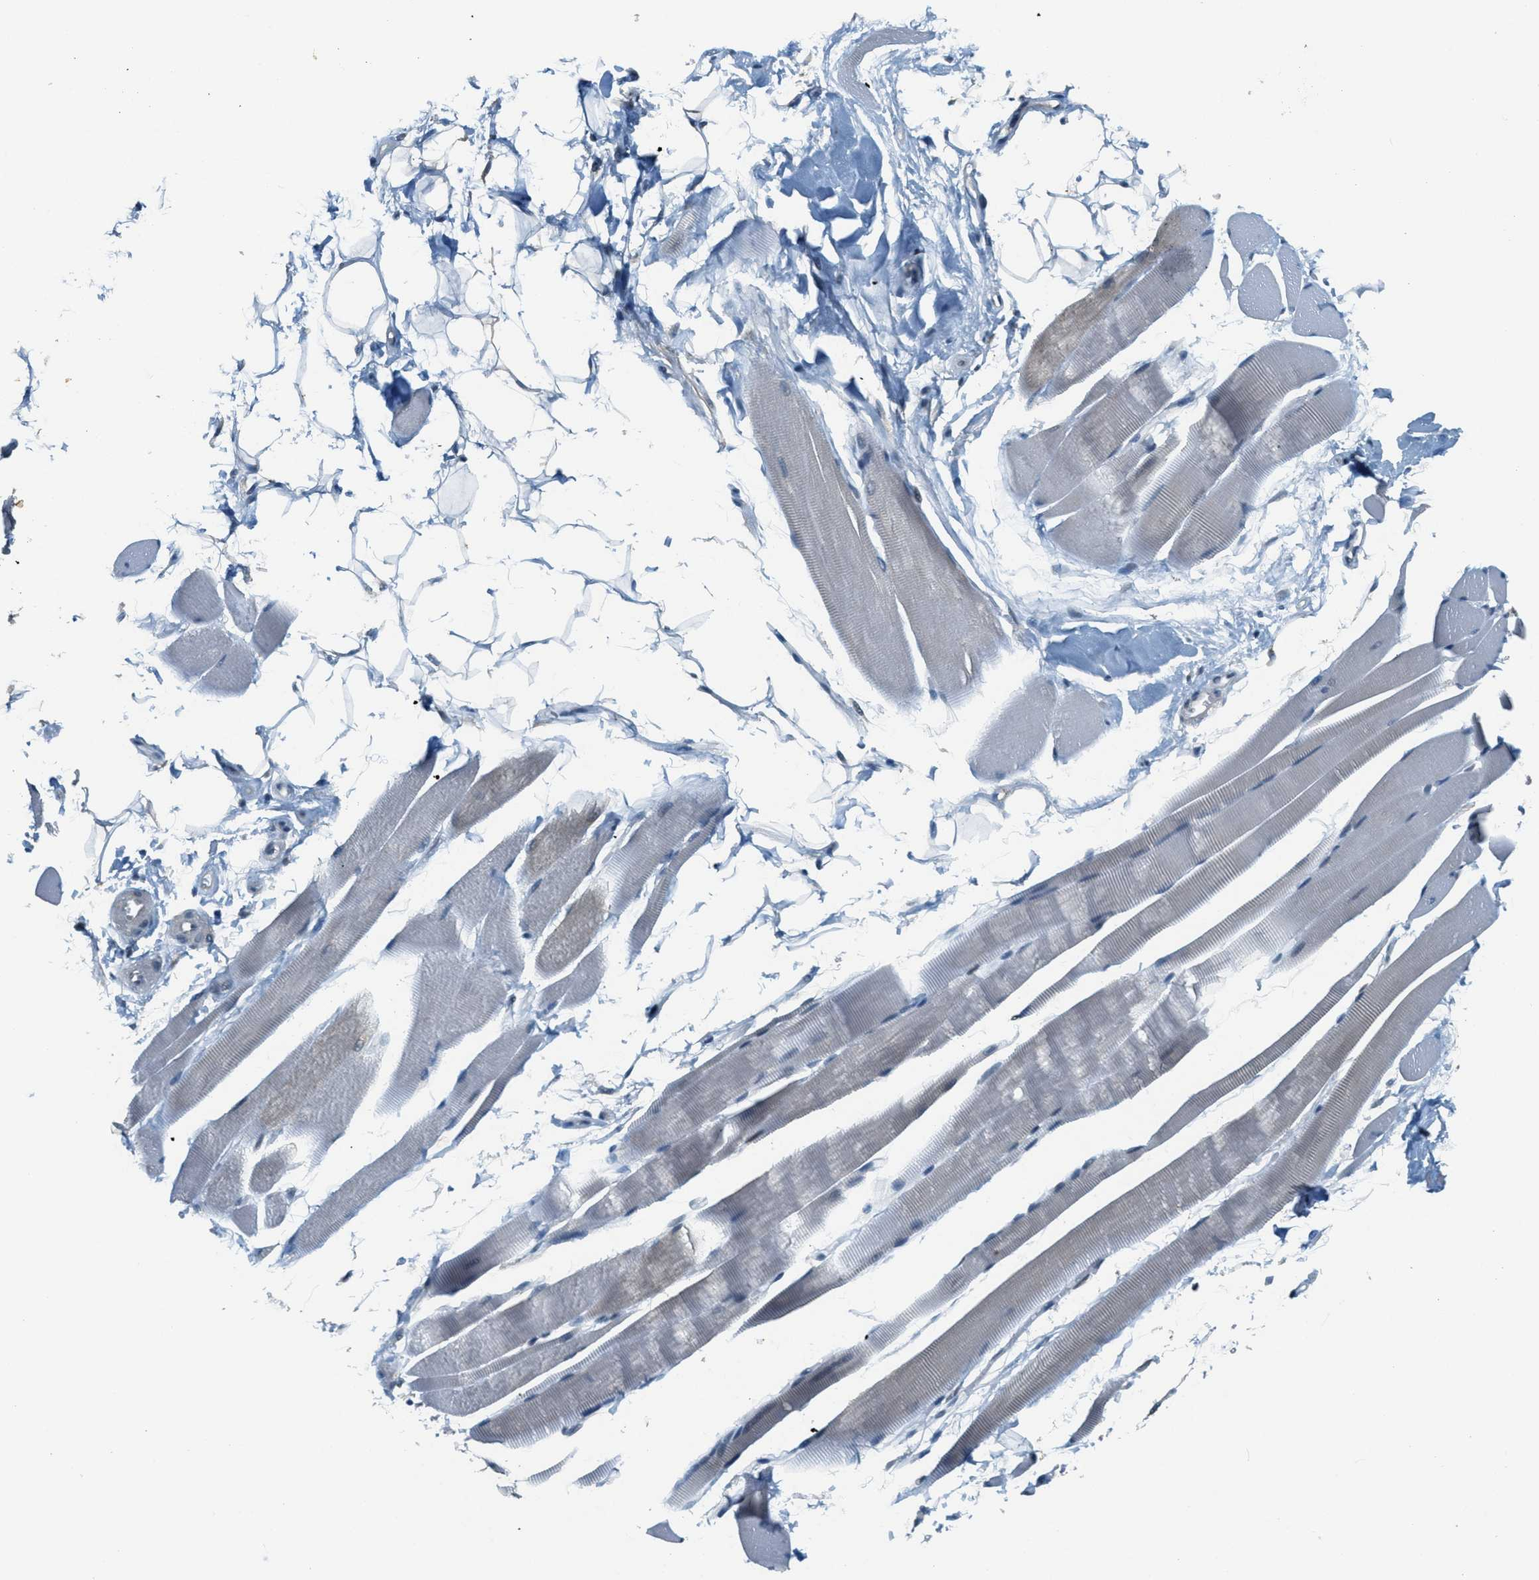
{"staining": {"intensity": "negative", "quantity": "none", "location": "none"}, "tissue": "skeletal muscle", "cell_type": "Myocytes", "image_type": "normal", "snomed": [{"axis": "morphology", "description": "Normal tissue, NOS"}, {"axis": "topography", "description": "Skeletal muscle"}, {"axis": "topography", "description": "Peripheral nerve tissue"}], "caption": "Photomicrograph shows no significant protein positivity in myocytes of unremarkable skeletal muscle. The staining was performed using DAB (3,3'-diaminobenzidine) to visualize the protein expression in brown, while the nuclei were stained in blue with hematoxylin (Magnification: 20x).", "gene": "TCF3", "patient": {"sex": "female", "age": 84}}